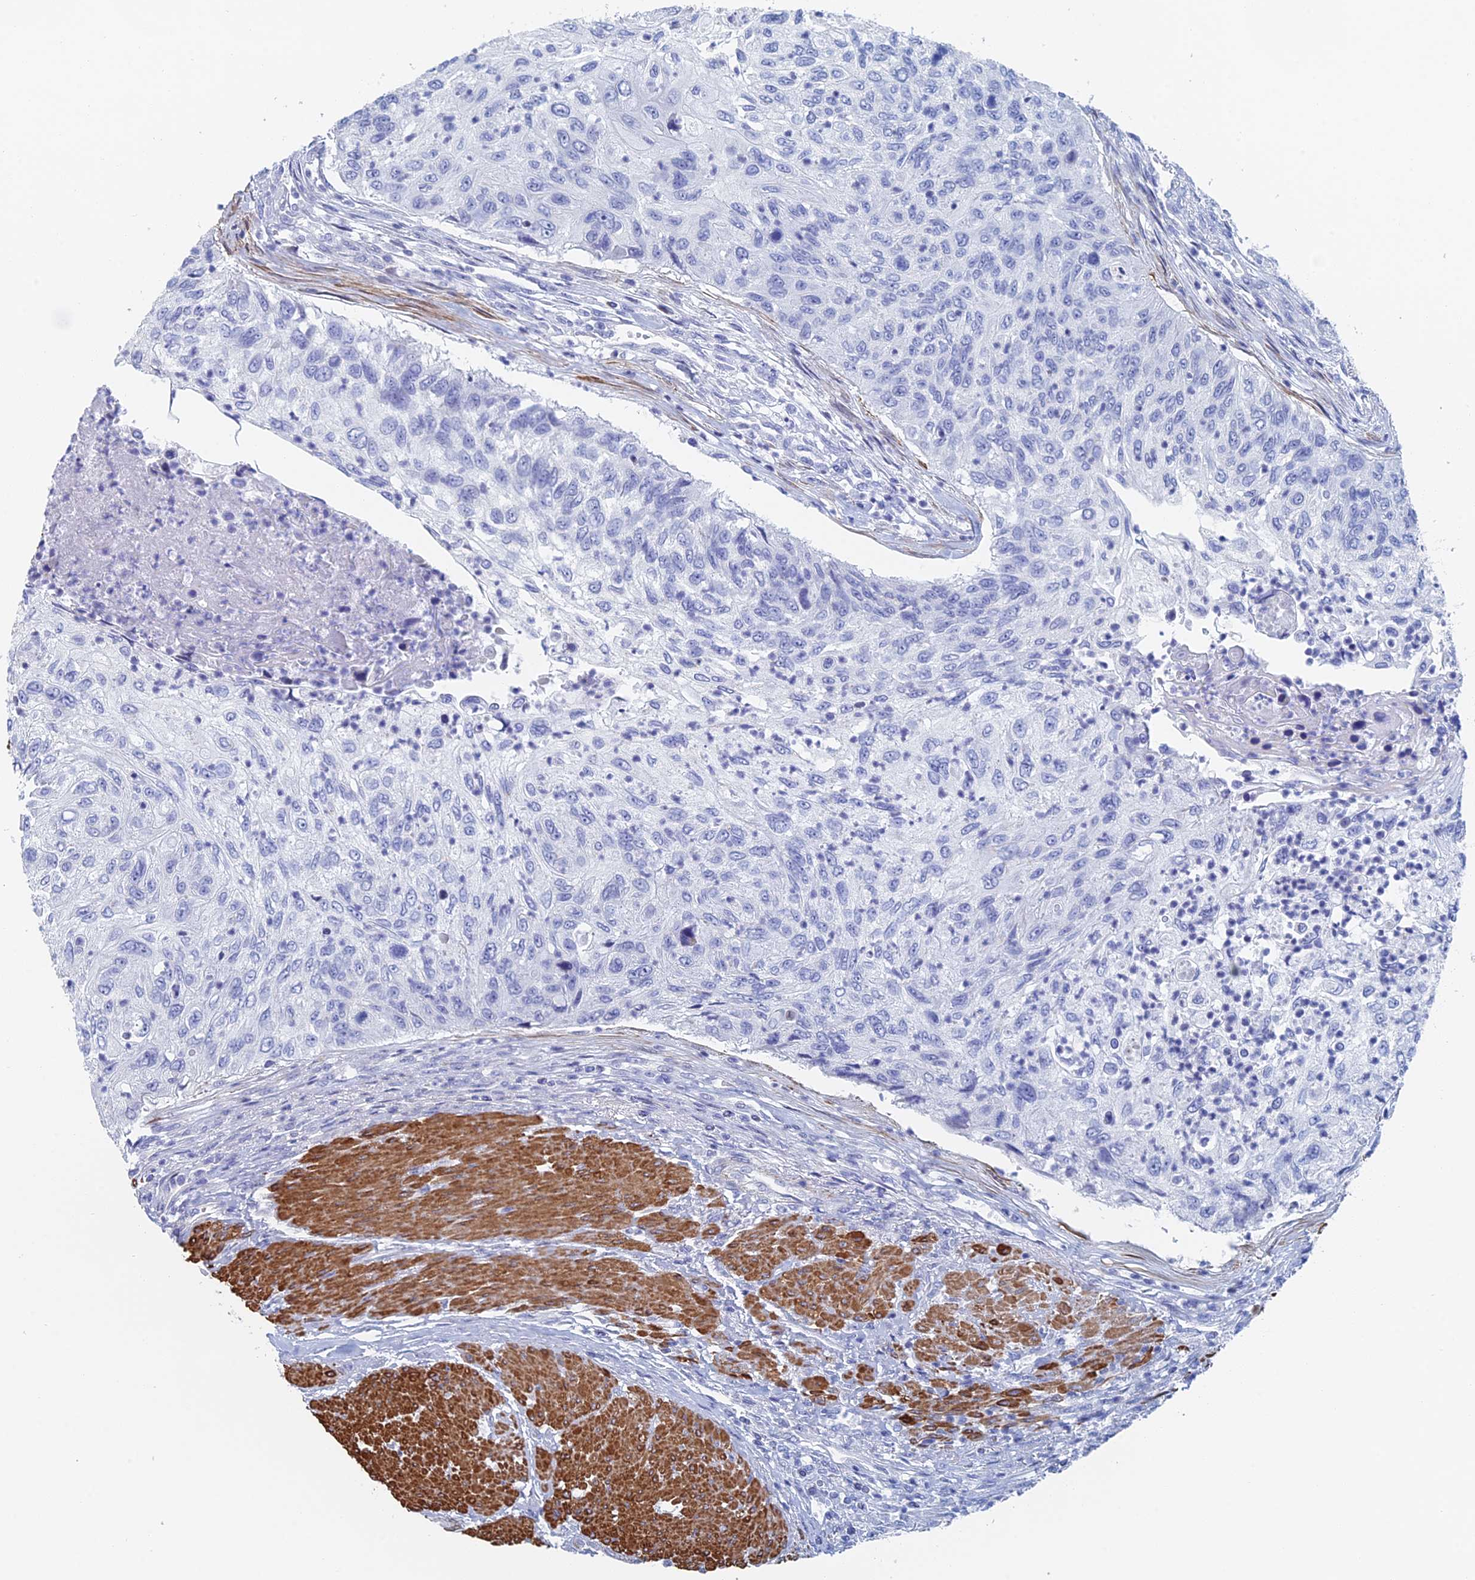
{"staining": {"intensity": "negative", "quantity": "none", "location": "none"}, "tissue": "urothelial cancer", "cell_type": "Tumor cells", "image_type": "cancer", "snomed": [{"axis": "morphology", "description": "Urothelial carcinoma, High grade"}, {"axis": "topography", "description": "Urinary bladder"}], "caption": "An image of human urothelial cancer is negative for staining in tumor cells.", "gene": "KCNK18", "patient": {"sex": "female", "age": 60}}